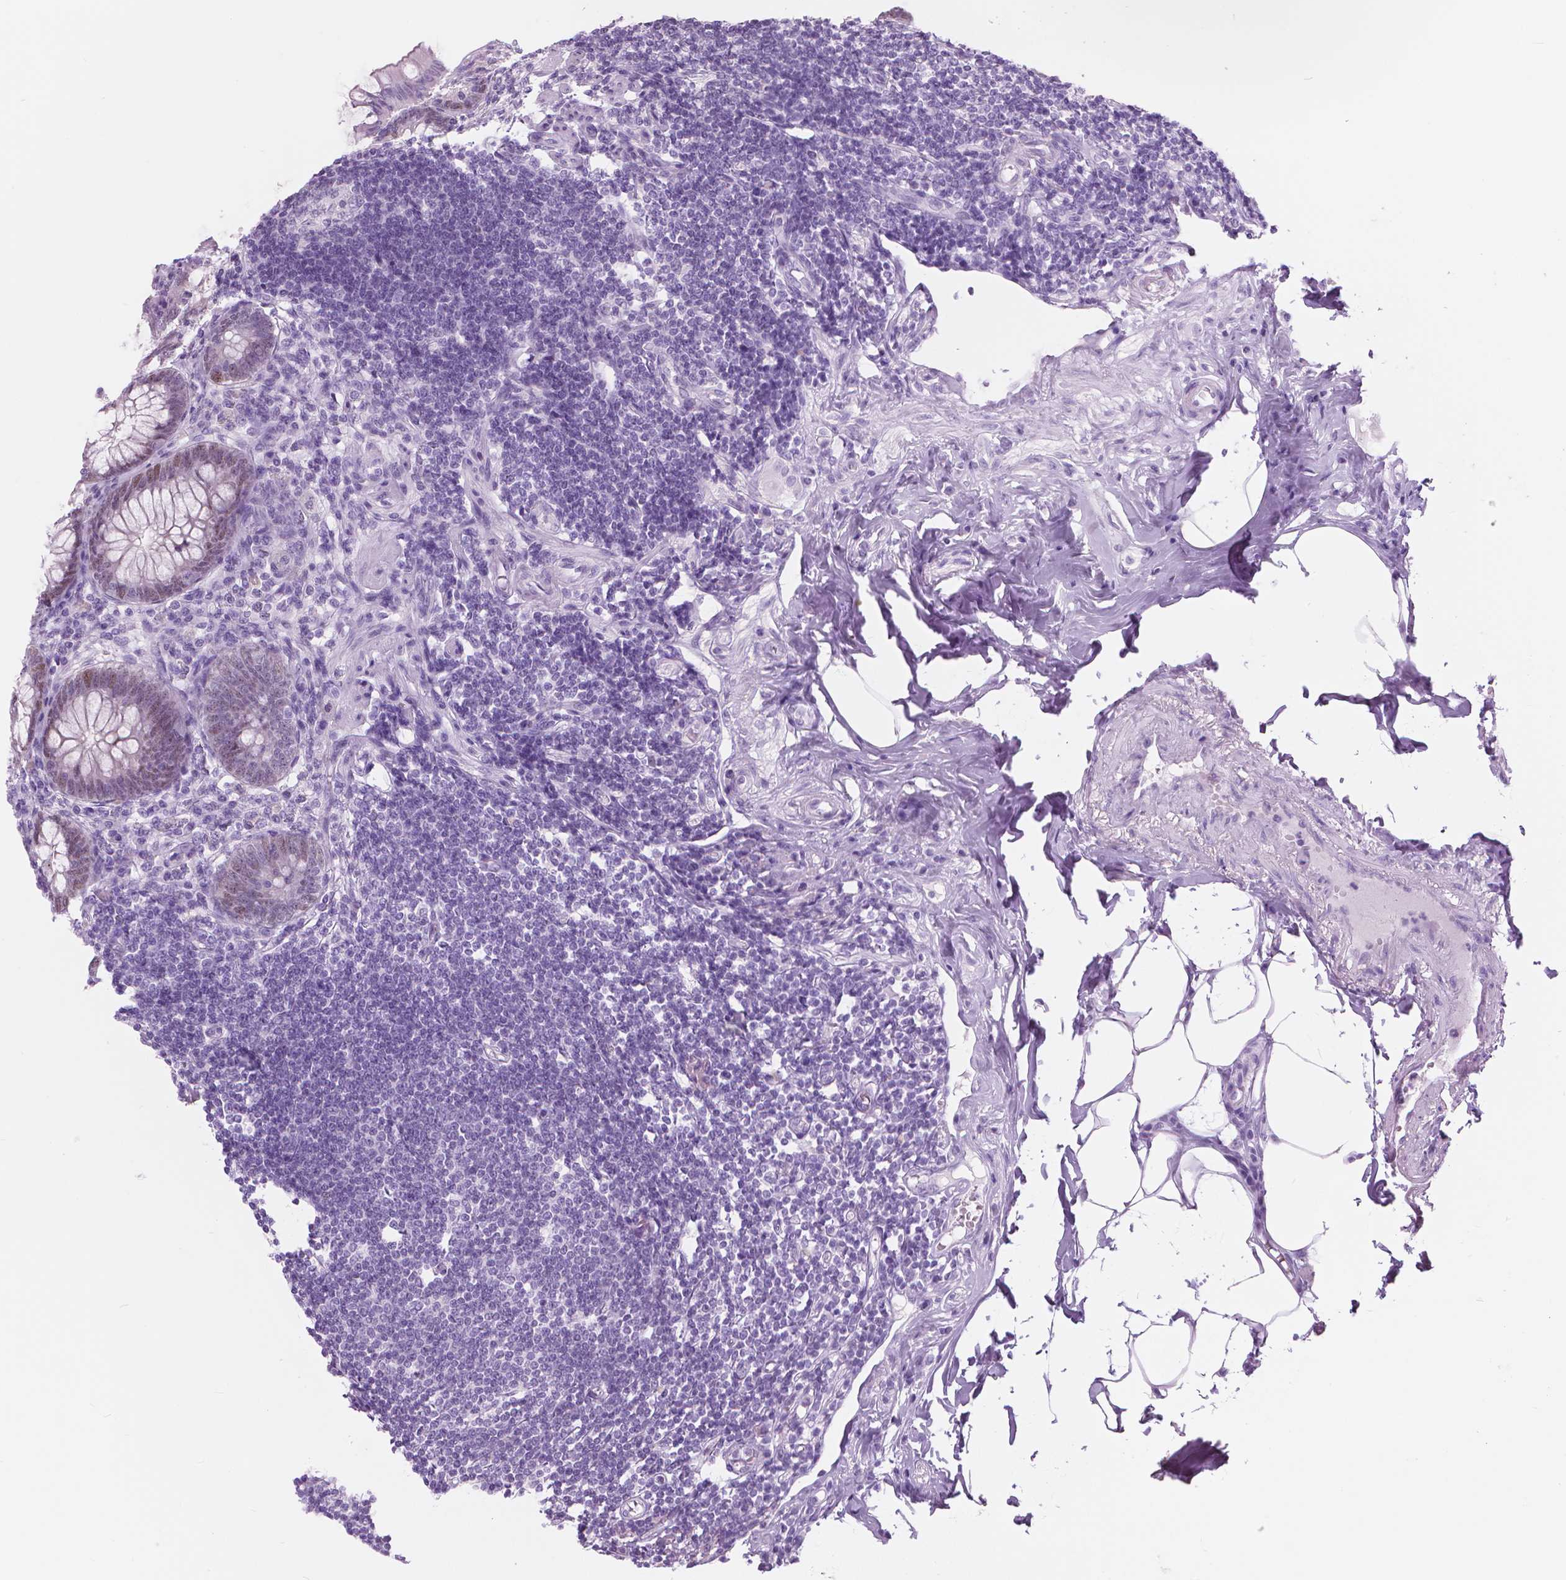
{"staining": {"intensity": "weak", "quantity": ">75%", "location": "nuclear"}, "tissue": "appendix", "cell_type": "Glandular cells", "image_type": "normal", "snomed": [{"axis": "morphology", "description": "Normal tissue, NOS"}, {"axis": "topography", "description": "Appendix"}], "caption": "Protein staining of normal appendix reveals weak nuclear expression in about >75% of glandular cells.", "gene": "SFTPD", "patient": {"sex": "female", "age": 57}}